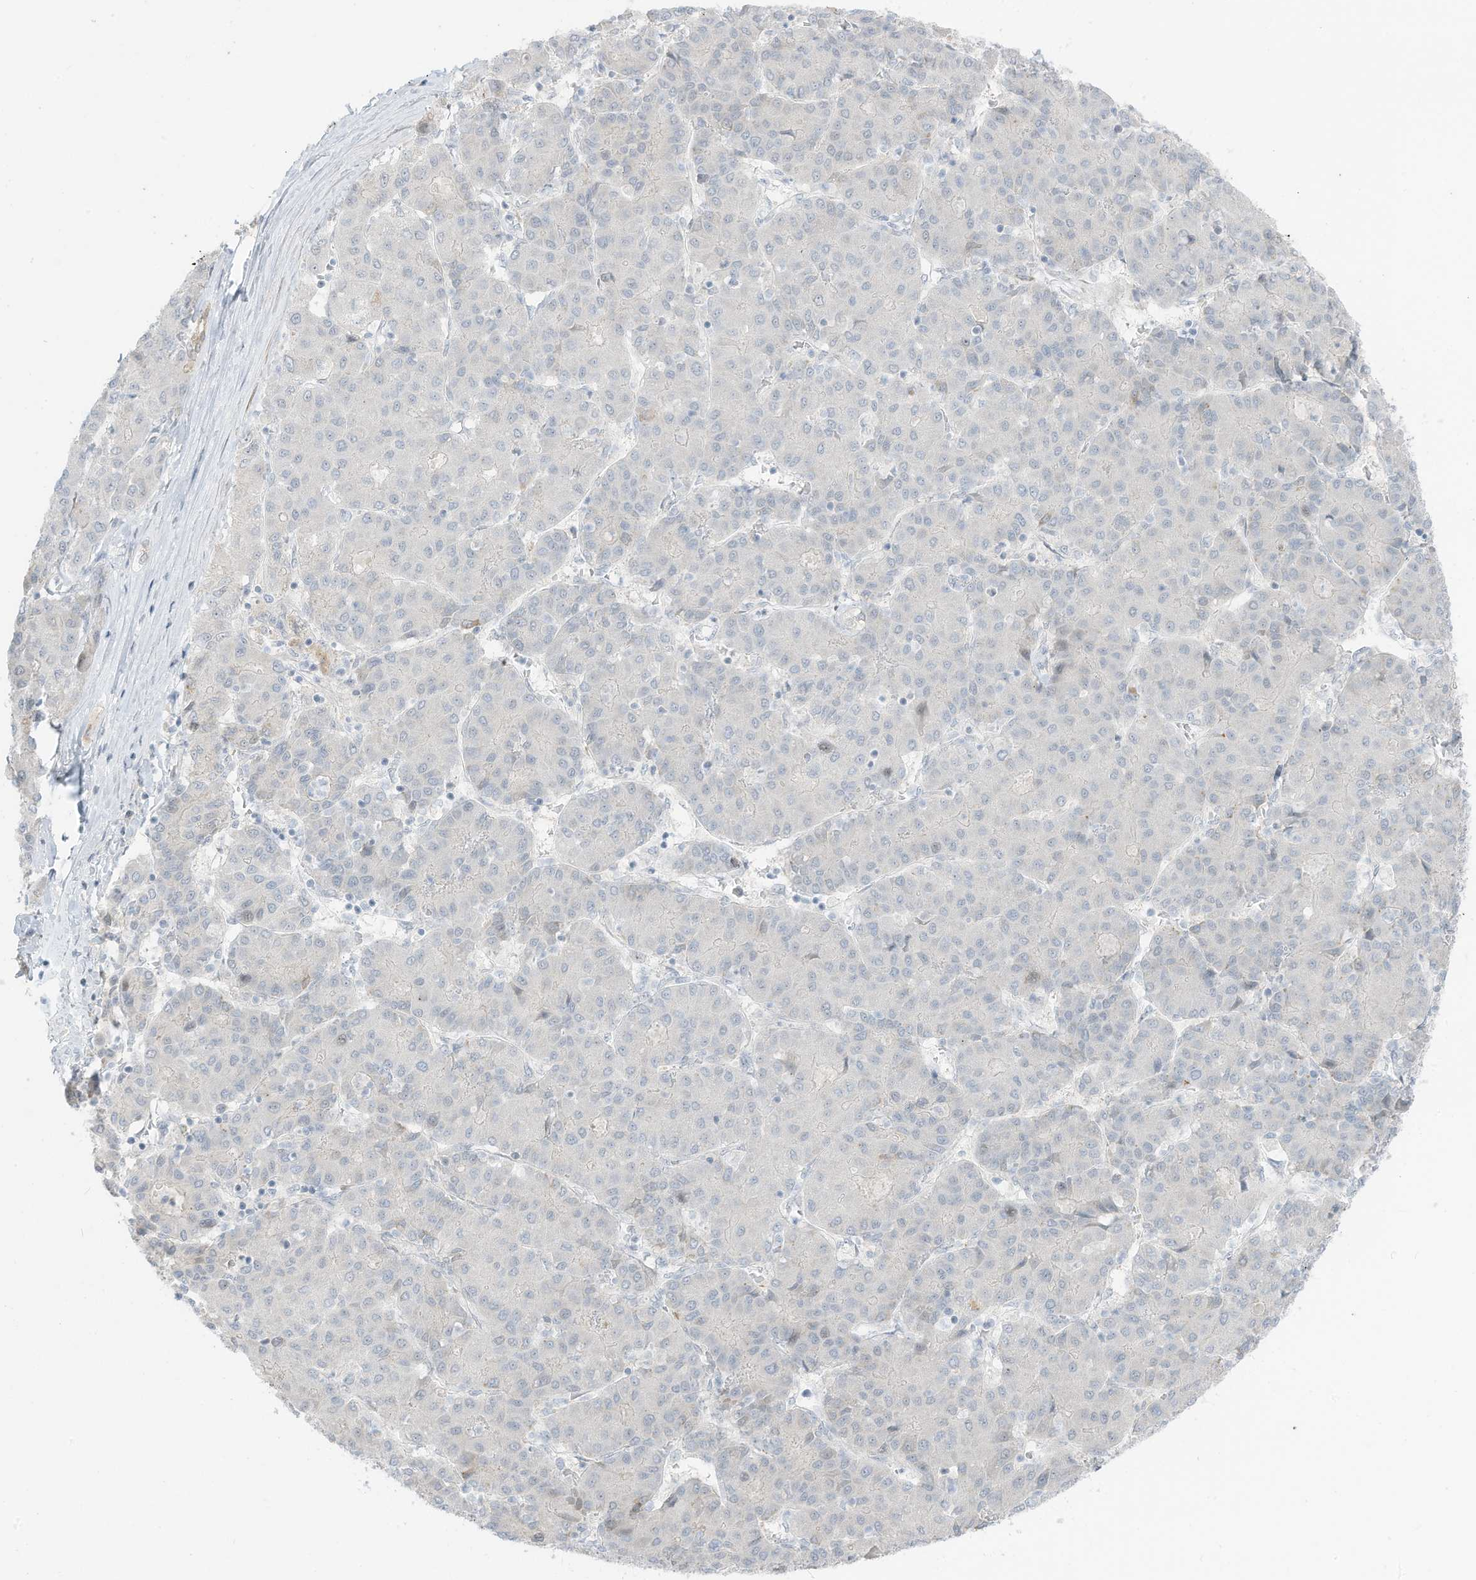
{"staining": {"intensity": "negative", "quantity": "none", "location": "none"}, "tissue": "liver cancer", "cell_type": "Tumor cells", "image_type": "cancer", "snomed": [{"axis": "morphology", "description": "Carcinoma, Hepatocellular, NOS"}, {"axis": "topography", "description": "Liver"}], "caption": "IHC histopathology image of neoplastic tissue: liver hepatocellular carcinoma stained with DAB demonstrates no significant protein expression in tumor cells. Nuclei are stained in blue.", "gene": "ASPRV1", "patient": {"sex": "male", "age": 65}}